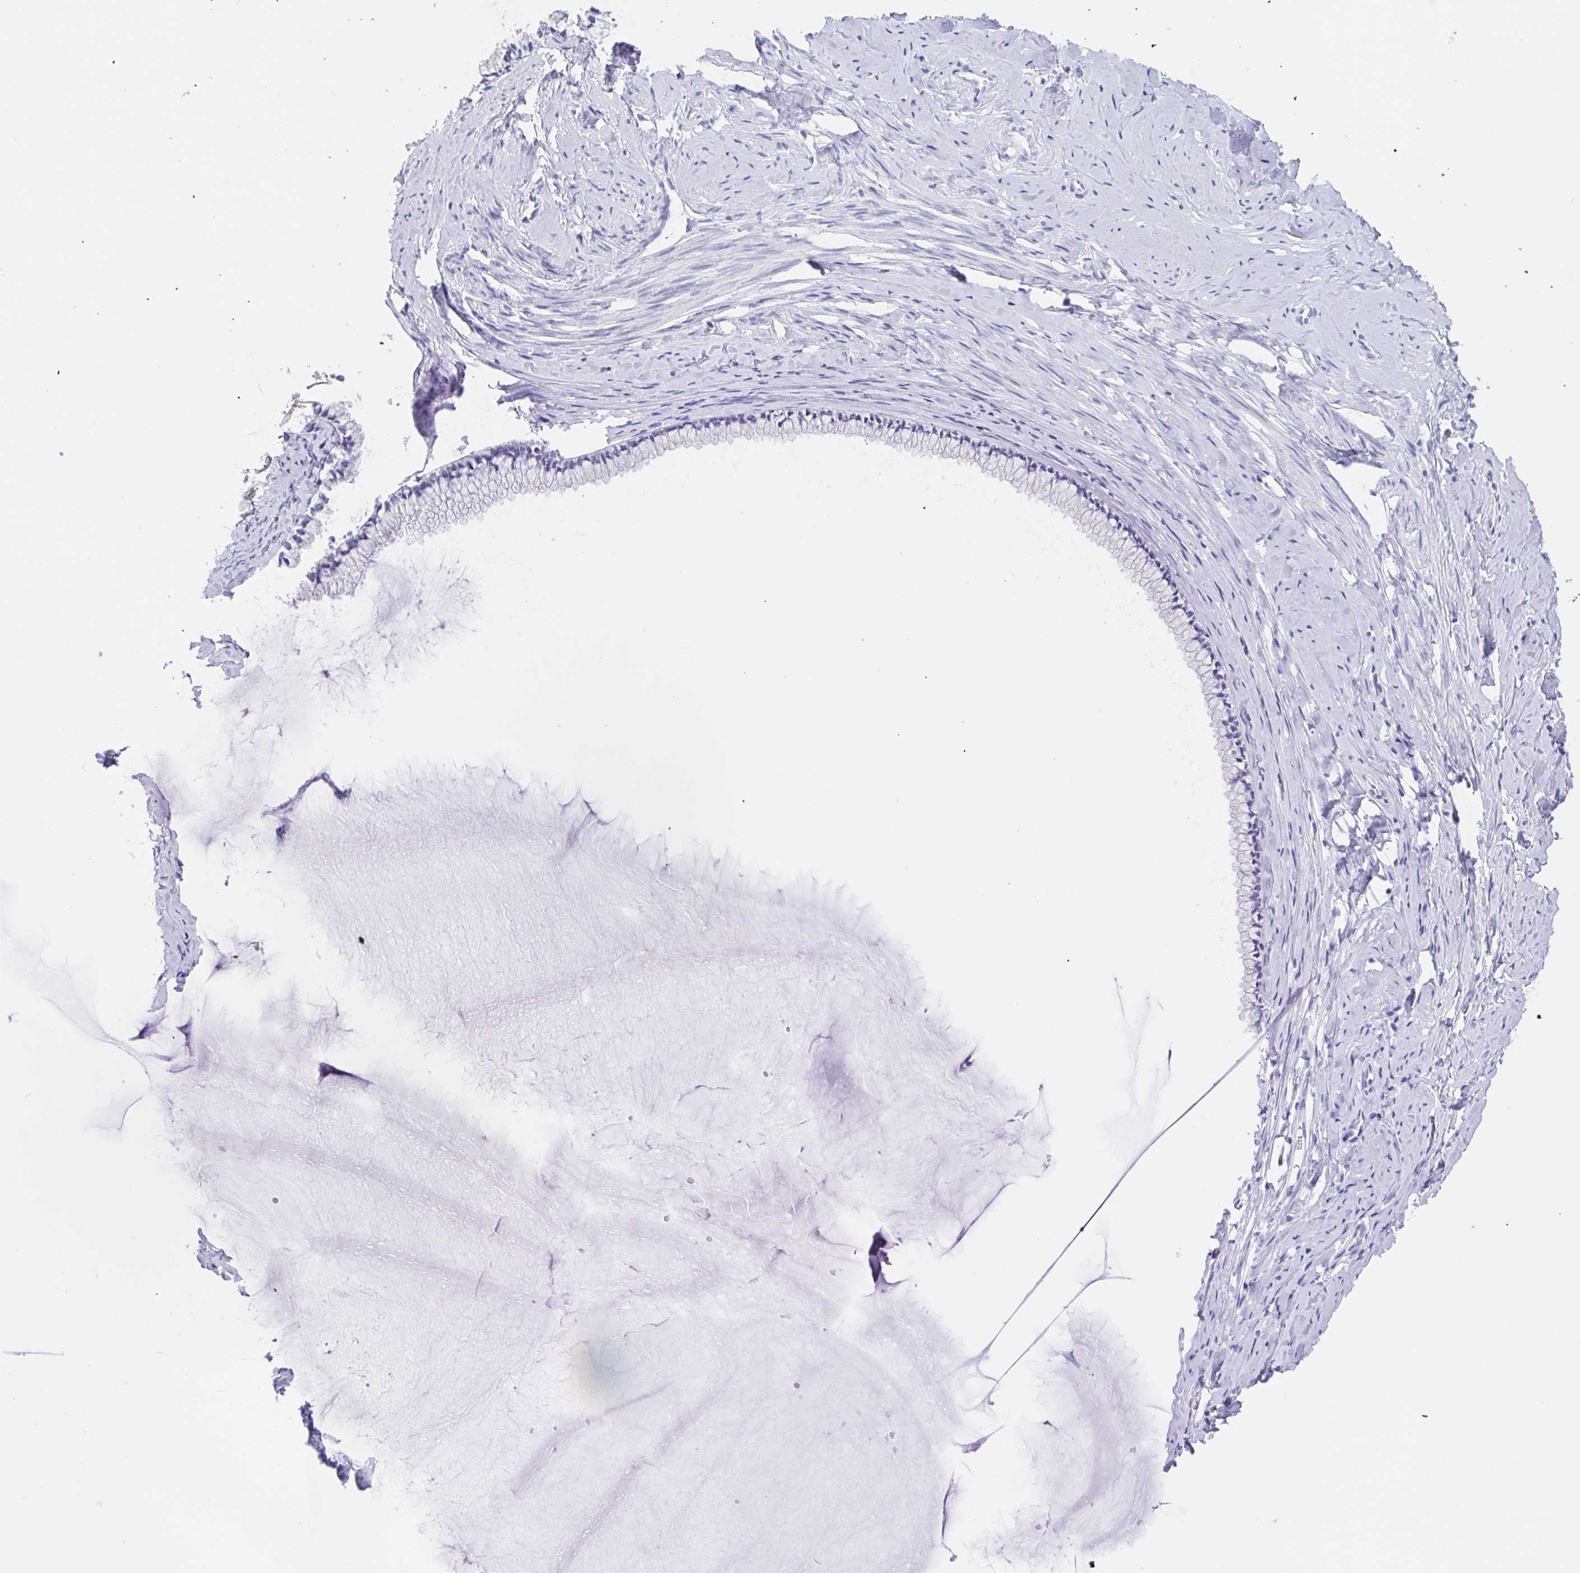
{"staining": {"intensity": "negative", "quantity": "none", "location": "none"}, "tissue": "cervix", "cell_type": "Glandular cells", "image_type": "normal", "snomed": [{"axis": "morphology", "description": "Normal tissue, NOS"}, {"axis": "topography", "description": "Cervix"}], "caption": "Photomicrograph shows no protein expression in glandular cells of unremarkable cervix. (Brightfield microscopy of DAB (3,3'-diaminobenzidine) immunohistochemistry at high magnification).", "gene": "SCG3", "patient": {"sex": "female", "age": 40}}